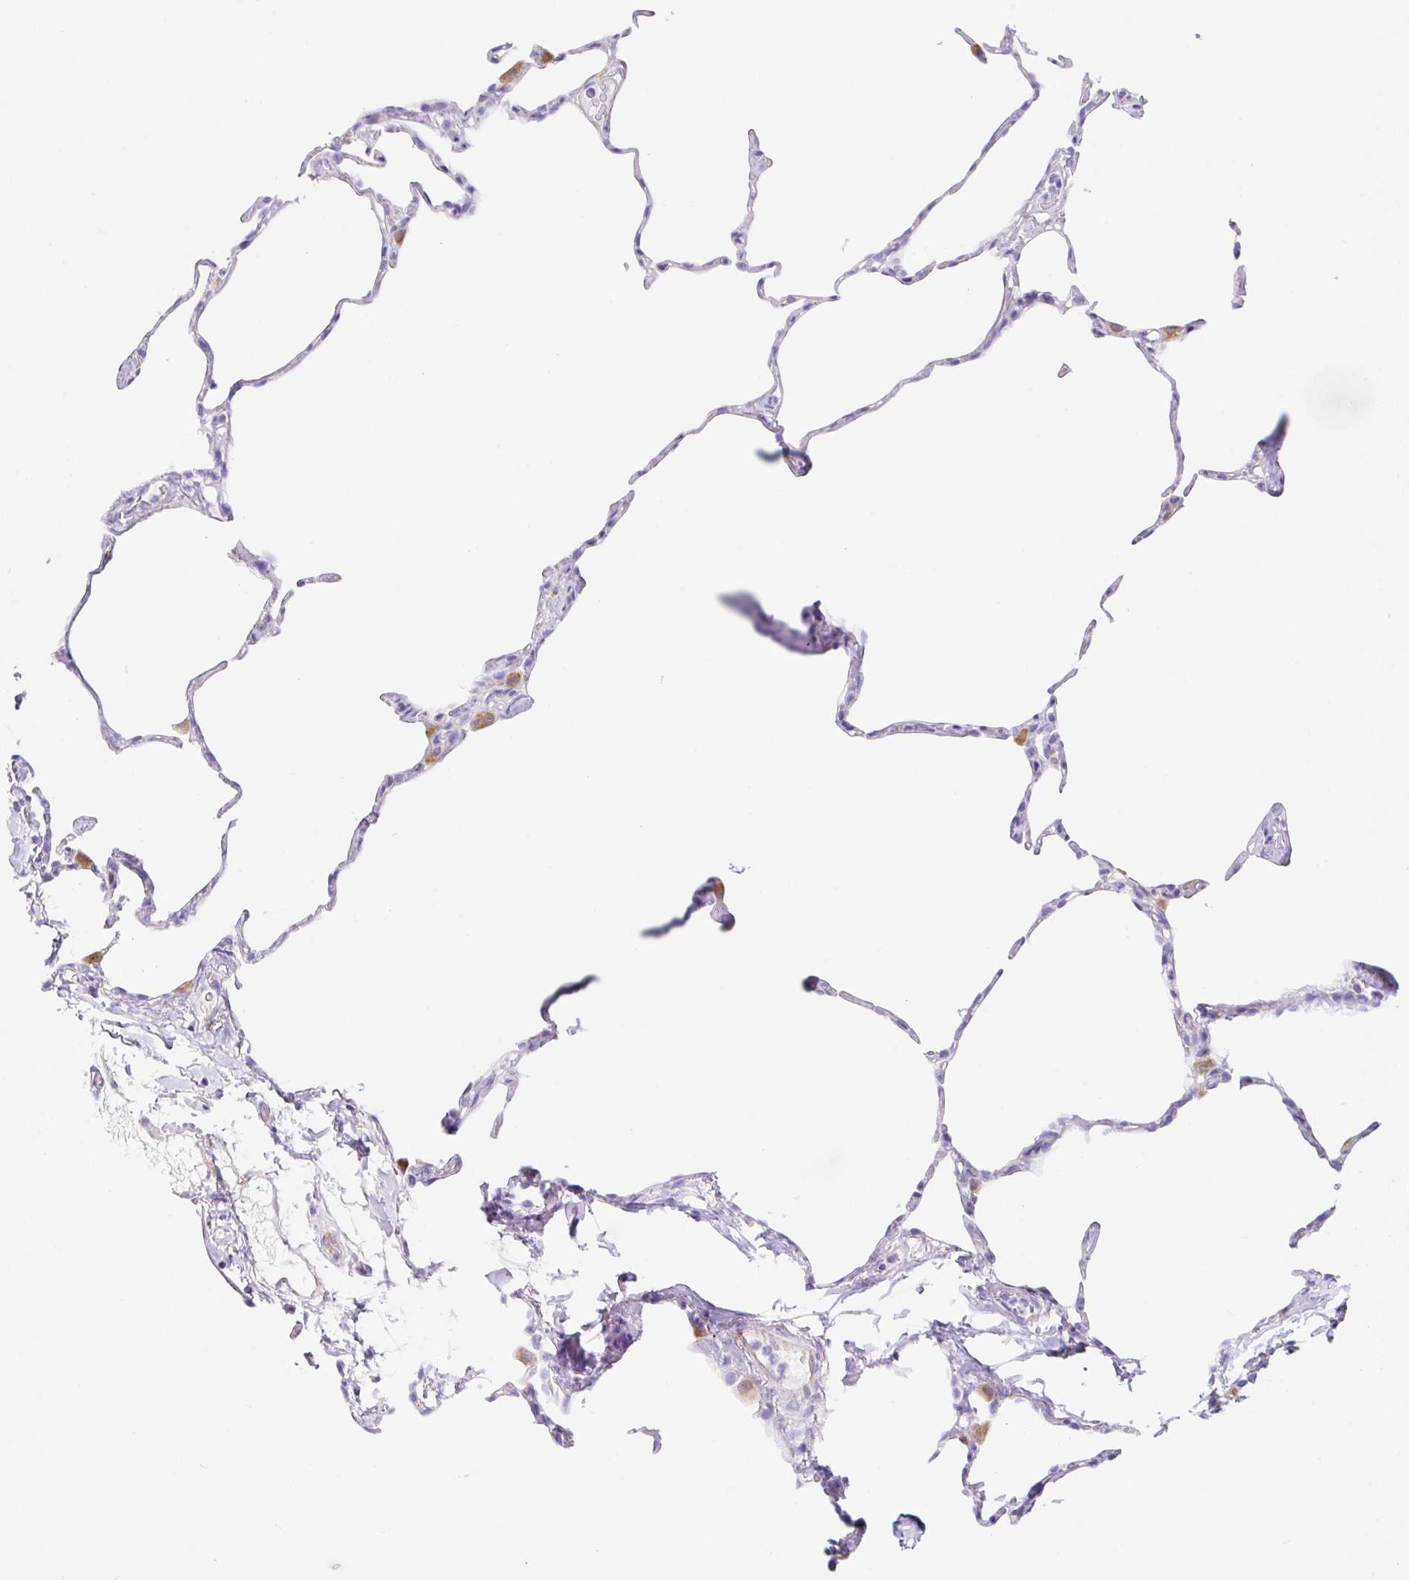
{"staining": {"intensity": "negative", "quantity": "none", "location": "none"}, "tissue": "lung", "cell_type": "Alveolar cells", "image_type": "normal", "snomed": [{"axis": "morphology", "description": "Normal tissue, NOS"}, {"axis": "topography", "description": "Lung"}], "caption": "Immunohistochemistry (IHC) of unremarkable human lung demonstrates no expression in alveolar cells.", "gene": "DKK4", "patient": {"sex": "male", "age": 65}}